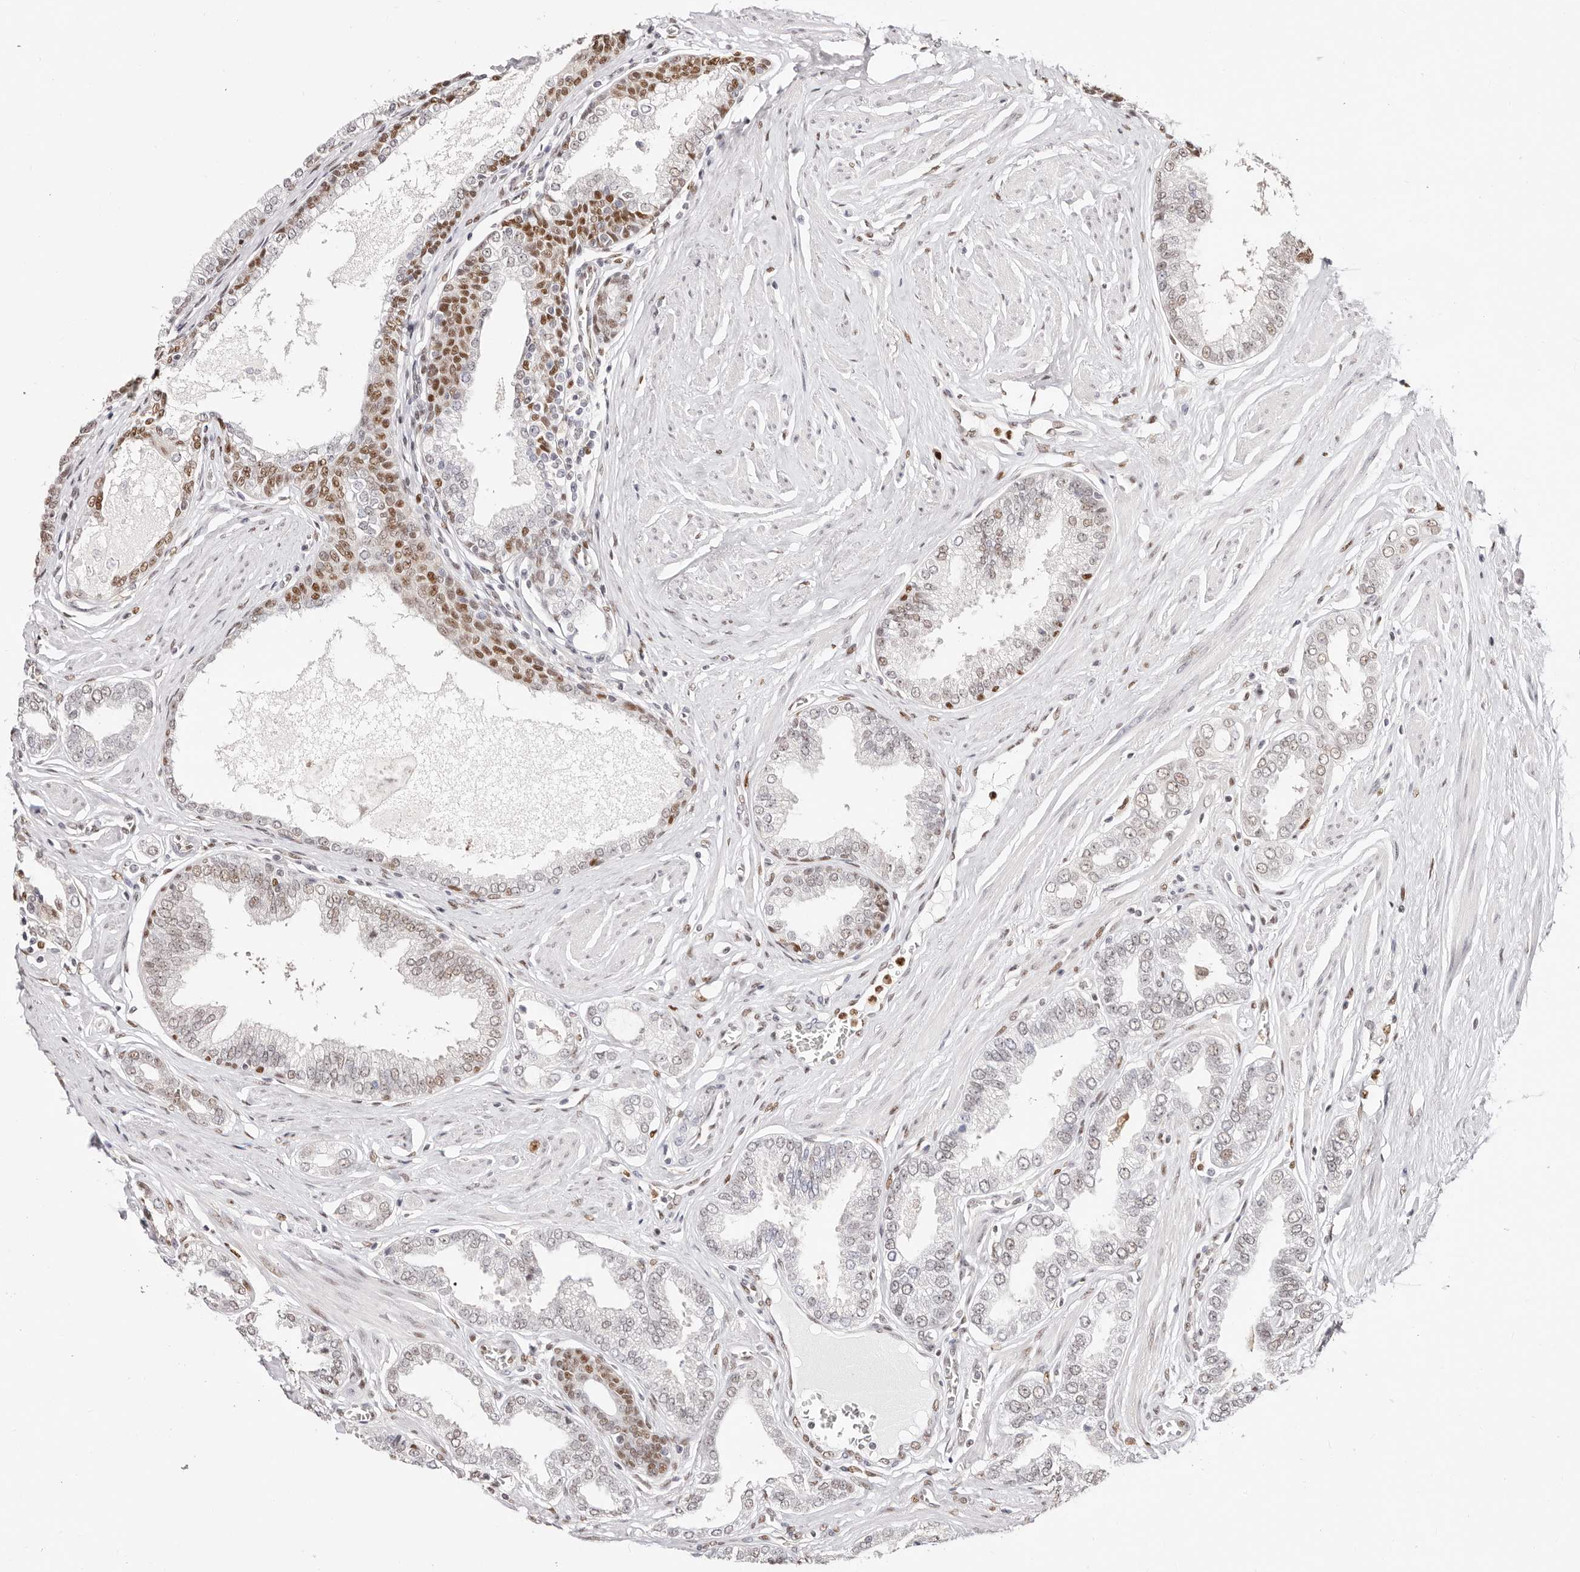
{"staining": {"intensity": "weak", "quantity": "<25%", "location": "nuclear"}, "tissue": "prostate cancer", "cell_type": "Tumor cells", "image_type": "cancer", "snomed": [{"axis": "morphology", "description": "Adenocarcinoma, Low grade"}, {"axis": "topography", "description": "Prostate"}], "caption": "DAB (3,3'-diaminobenzidine) immunohistochemical staining of human prostate cancer exhibits no significant staining in tumor cells. (Brightfield microscopy of DAB immunohistochemistry (IHC) at high magnification).", "gene": "TKT", "patient": {"sex": "male", "age": 63}}